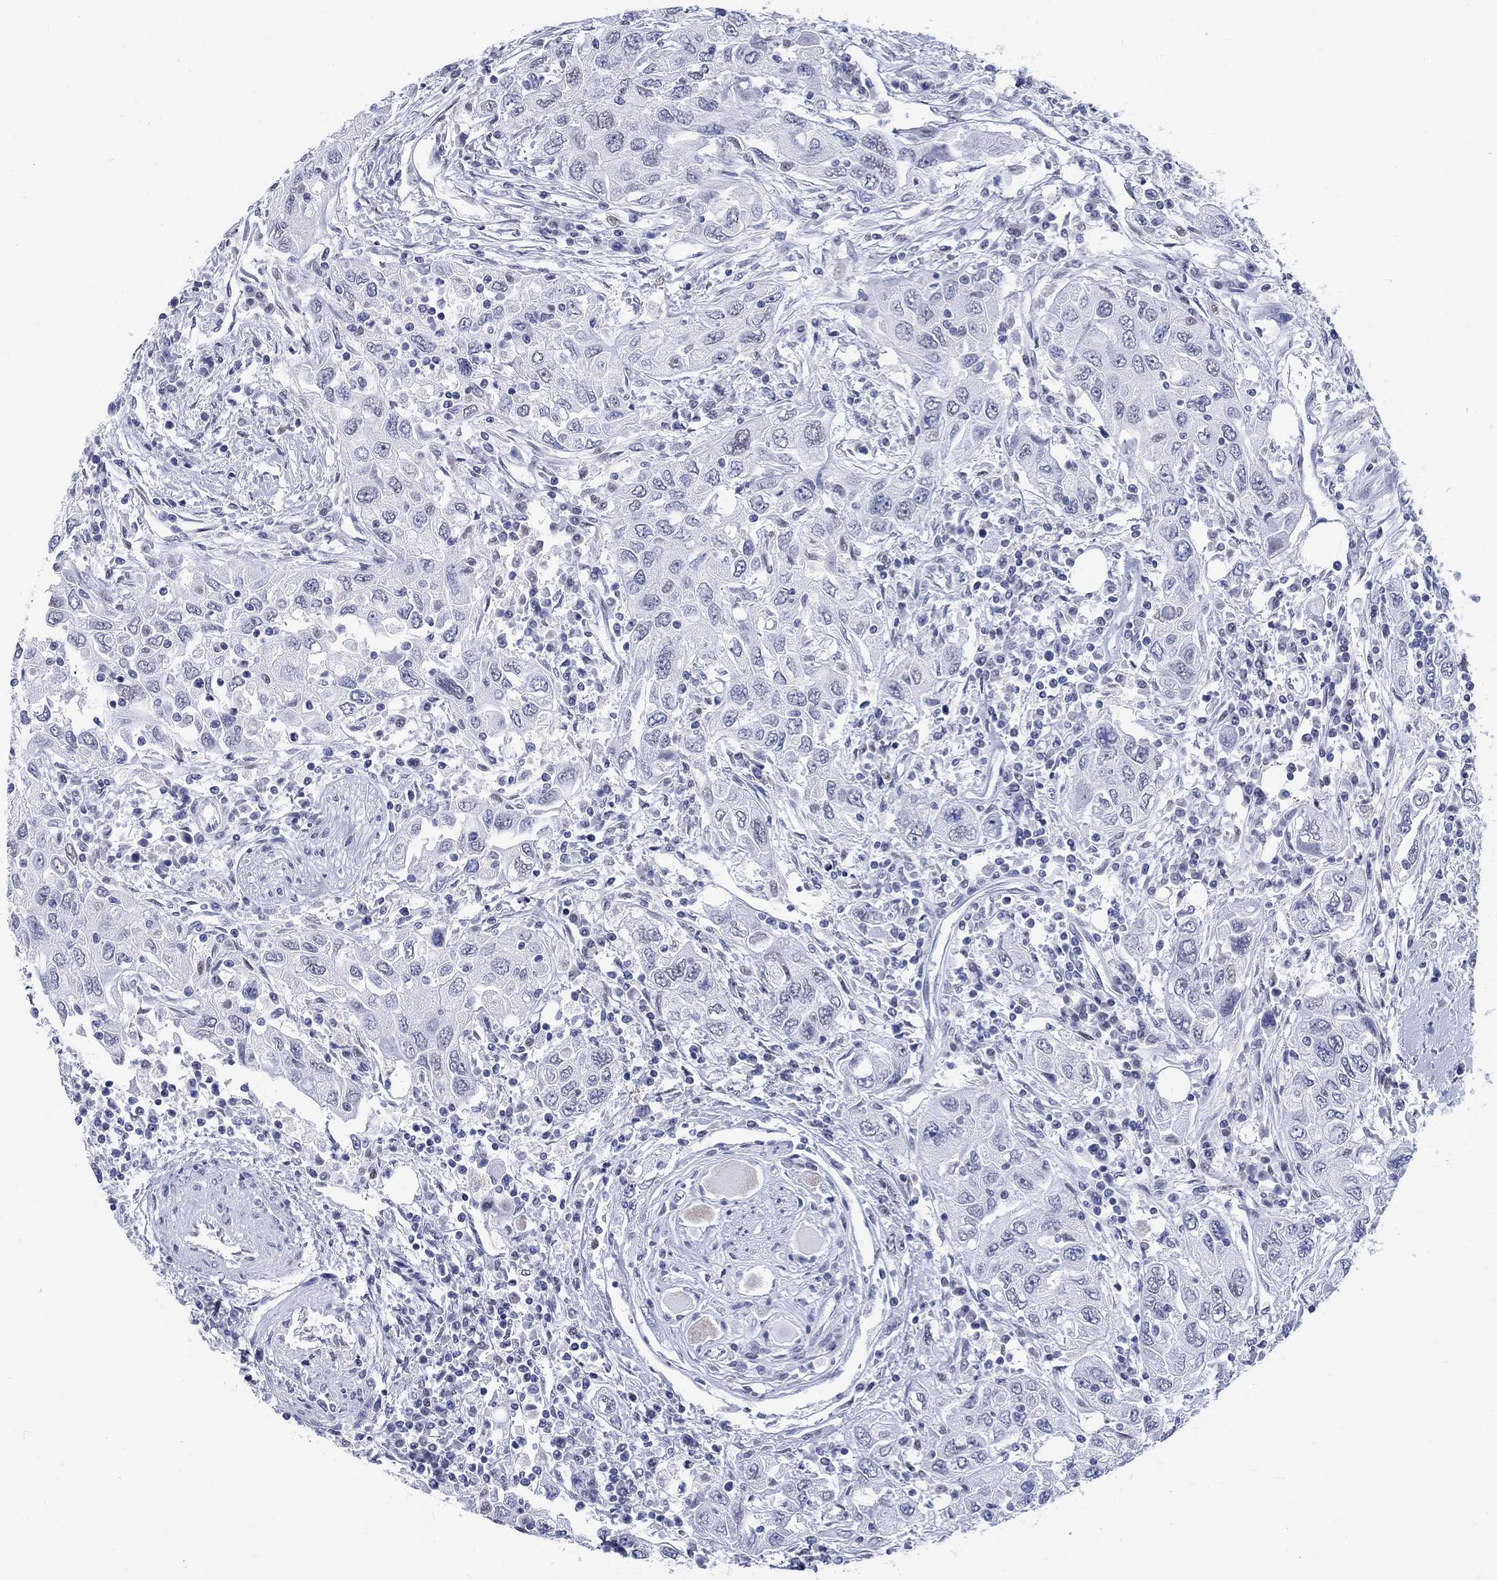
{"staining": {"intensity": "negative", "quantity": "none", "location": "none"}, "tissue": "urothelial cancer", "cell_type": "Tumor cells", "image_type": "cancer", "snomed": [{"axis": "morphology", "description": "Urothelial carcinoma, High grade"}, {"axis": "topography", "description": "Urinary bladder"}], "caption": "IHC photomicrograph of neoplastic tissue: human high-grade urothelial carcinoma stained with DAB exhibits no significant protein expression in tumor cells.", "gene": "KRT76", "patient": {"sex": "male", "age": 76}}